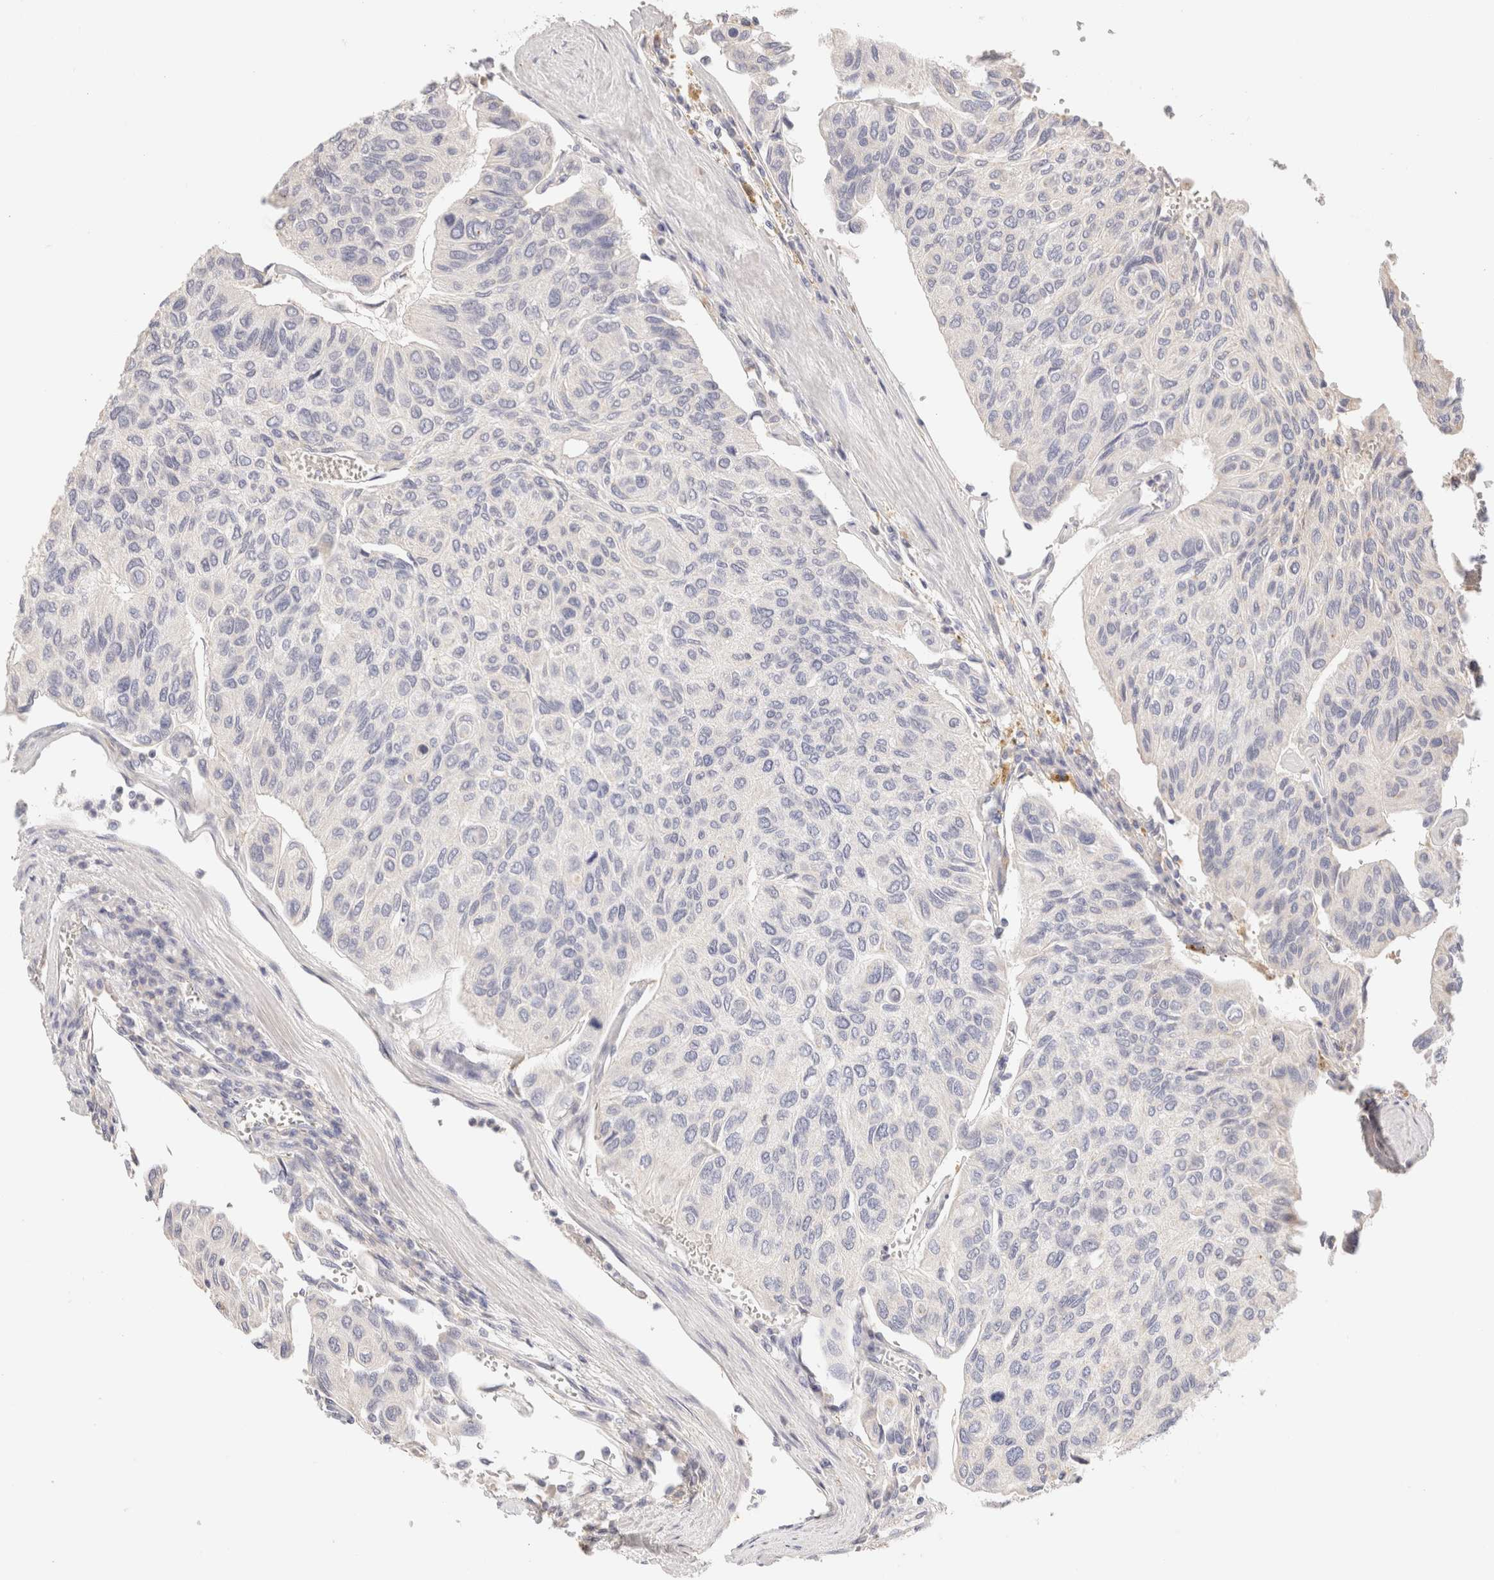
{"staining": {"intensity": "negative", "quantity": "none", "location": "none"}, "tissue": "urothelial cancer", "cell_type": "Tumor cells", "image_type": "cancer", "snomed": [{"axis": "morphology", "description": "Urothelial carcinoma, High grade"}, {"axis": "topography", "description": "Urinary bladder"}], "caption": "This photomicrograph is of urothelial cancer stained with immunohistochemistry (IHC) to label a protein in brown with the nuclei are counter-stained blue. There is no staining in tumor cells. (IHC, brightfield microscopy, high magnification).", "gene": "SCGB2A2", "patient": {"sex": "male", "age": 66}}